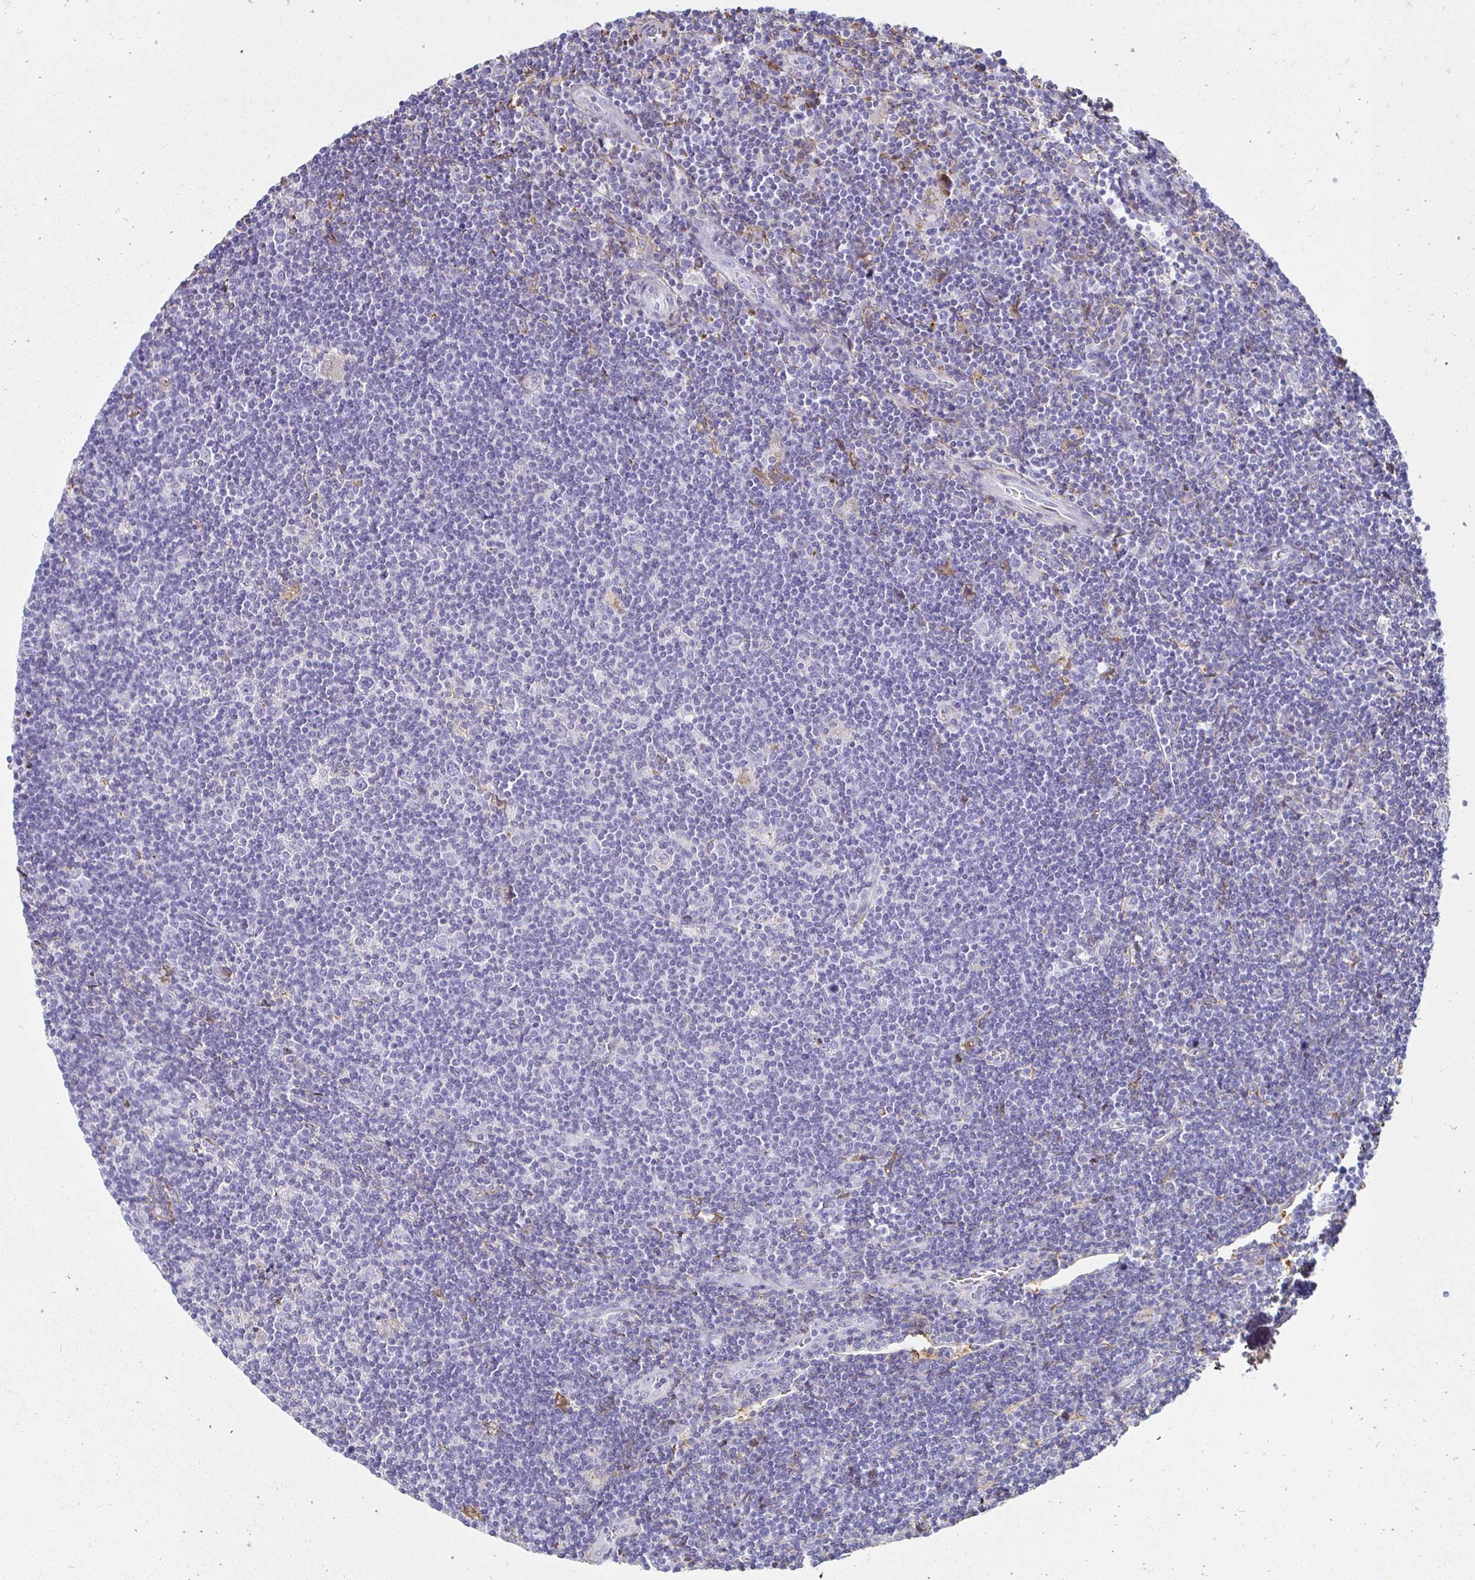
{"staining": {"intensity": "negative", "quantity": "none", "location": "none"}, "tissue": "lymphoma", "cell_type": "Tumor cells", "image_type": "cancer", "snomed": [{"axis": "morphology", "description": "Hodgkin's disease, NOS"}, {"axis": "topography", "description": "Lymph node"}], "caption": "Protein analysis of lymphoma shows no significant expression in tumor cells. Brightfield microscopy of immunohistochemistry (IHC) stained with DAB (3,3'-diaminobenzidine) (brown) and hematoxylin (blue), captured at high magnification.", "gene": "TAS1R3", "patient": {"sex": "male", "age": 40}}